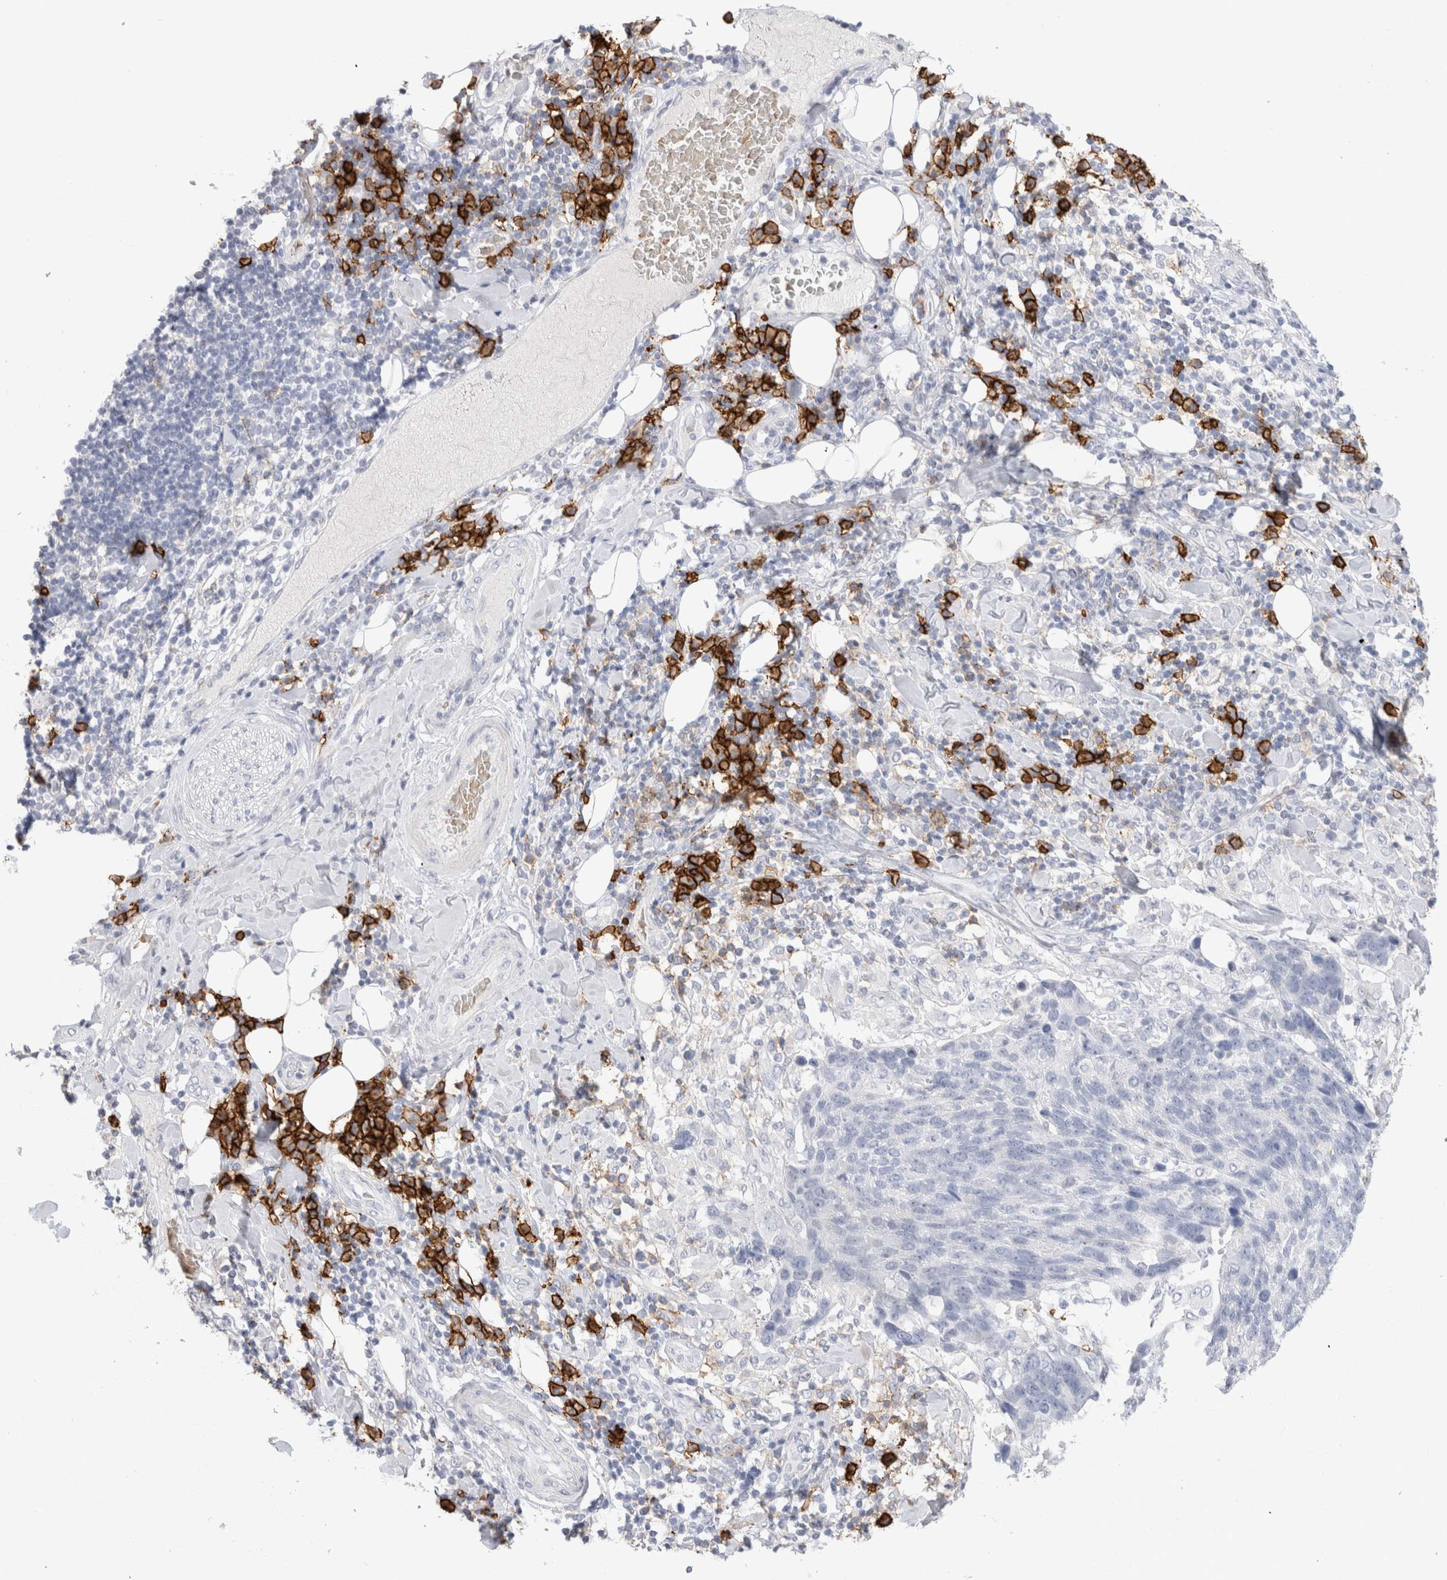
{"staining": {"intensity": "negative", "quantity": "none", "location": "none"}, "tissue": "lung cancer", "cell_type": "Tumor cells", "image_type": "cancer", "snomed": [{"axis": "morphology", "description": "Squamous cell carcinoma, NOS"}, {"axis": "topography", "description": "Lung"}], "caption": "An immunohistochemistry (IHC) micrograph of lung cancer is shown. There is no staining in tumor cells of lung cancer.", "gene": "CD38", "patient": {"sex": "male", "age": 66}}